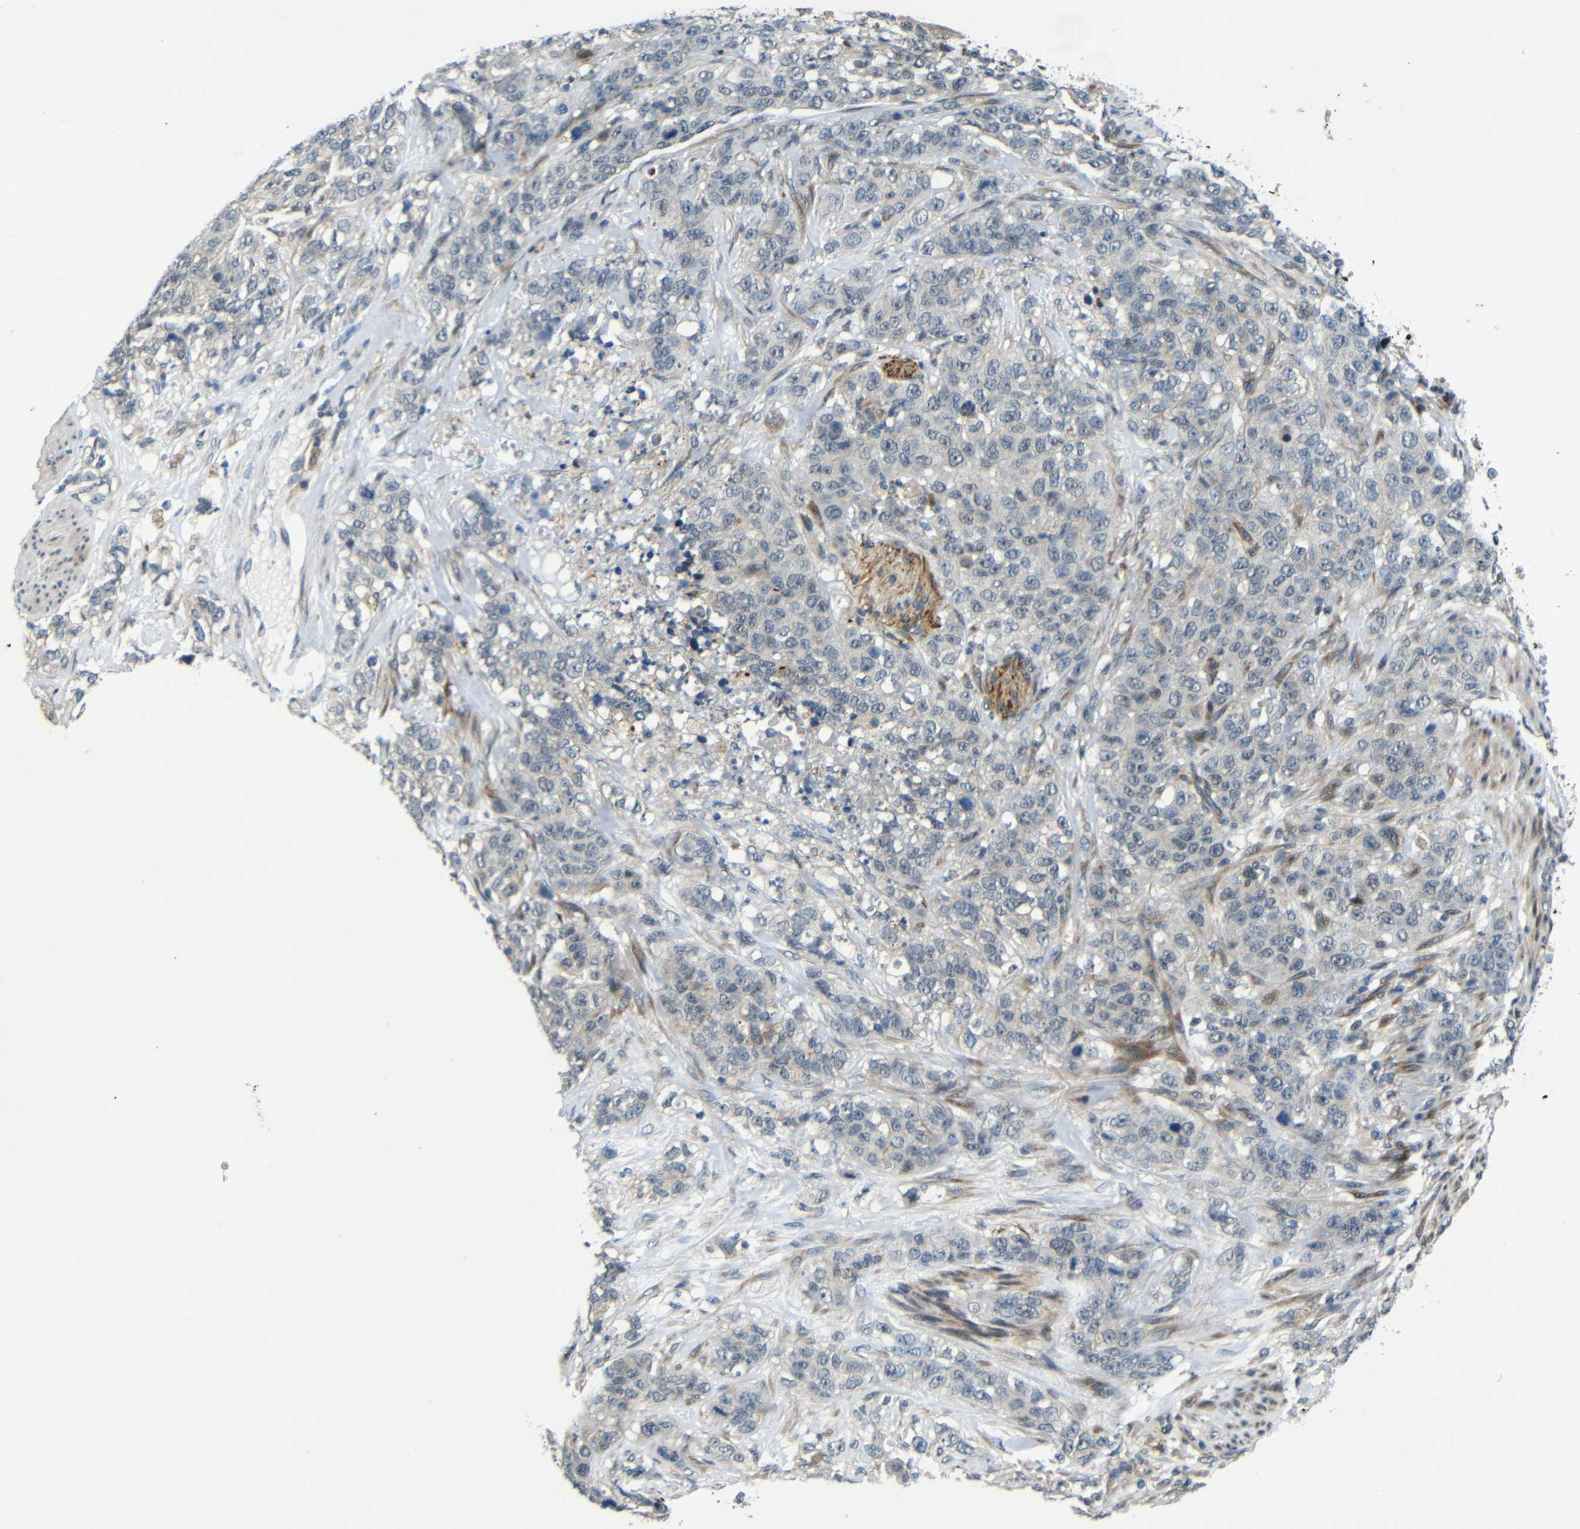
{"staining": {"intensity": "negative", "quantity": "none", "location": "none"}, "tissue": "stomach cancer", "cell_type": "Tumor cells", "image_type": "cancer", "snomed": [{"axis": "morphology", "description": "Adenocarcinoma, NOS"}, {"axis": "topography", "description": "Stomach"}], "caption": "High power microscopy image of an immunohistochemistry image of stomach cancer, revealing no significant expression in tumor cells. The staining was performed using DAB to visualize the protein expression in brown, while the nuclei were stained in blue with hematoxylin (Magnification: 20x).", "gene": "SYDE1", "patient": {"sex": "male", "age": 48}}